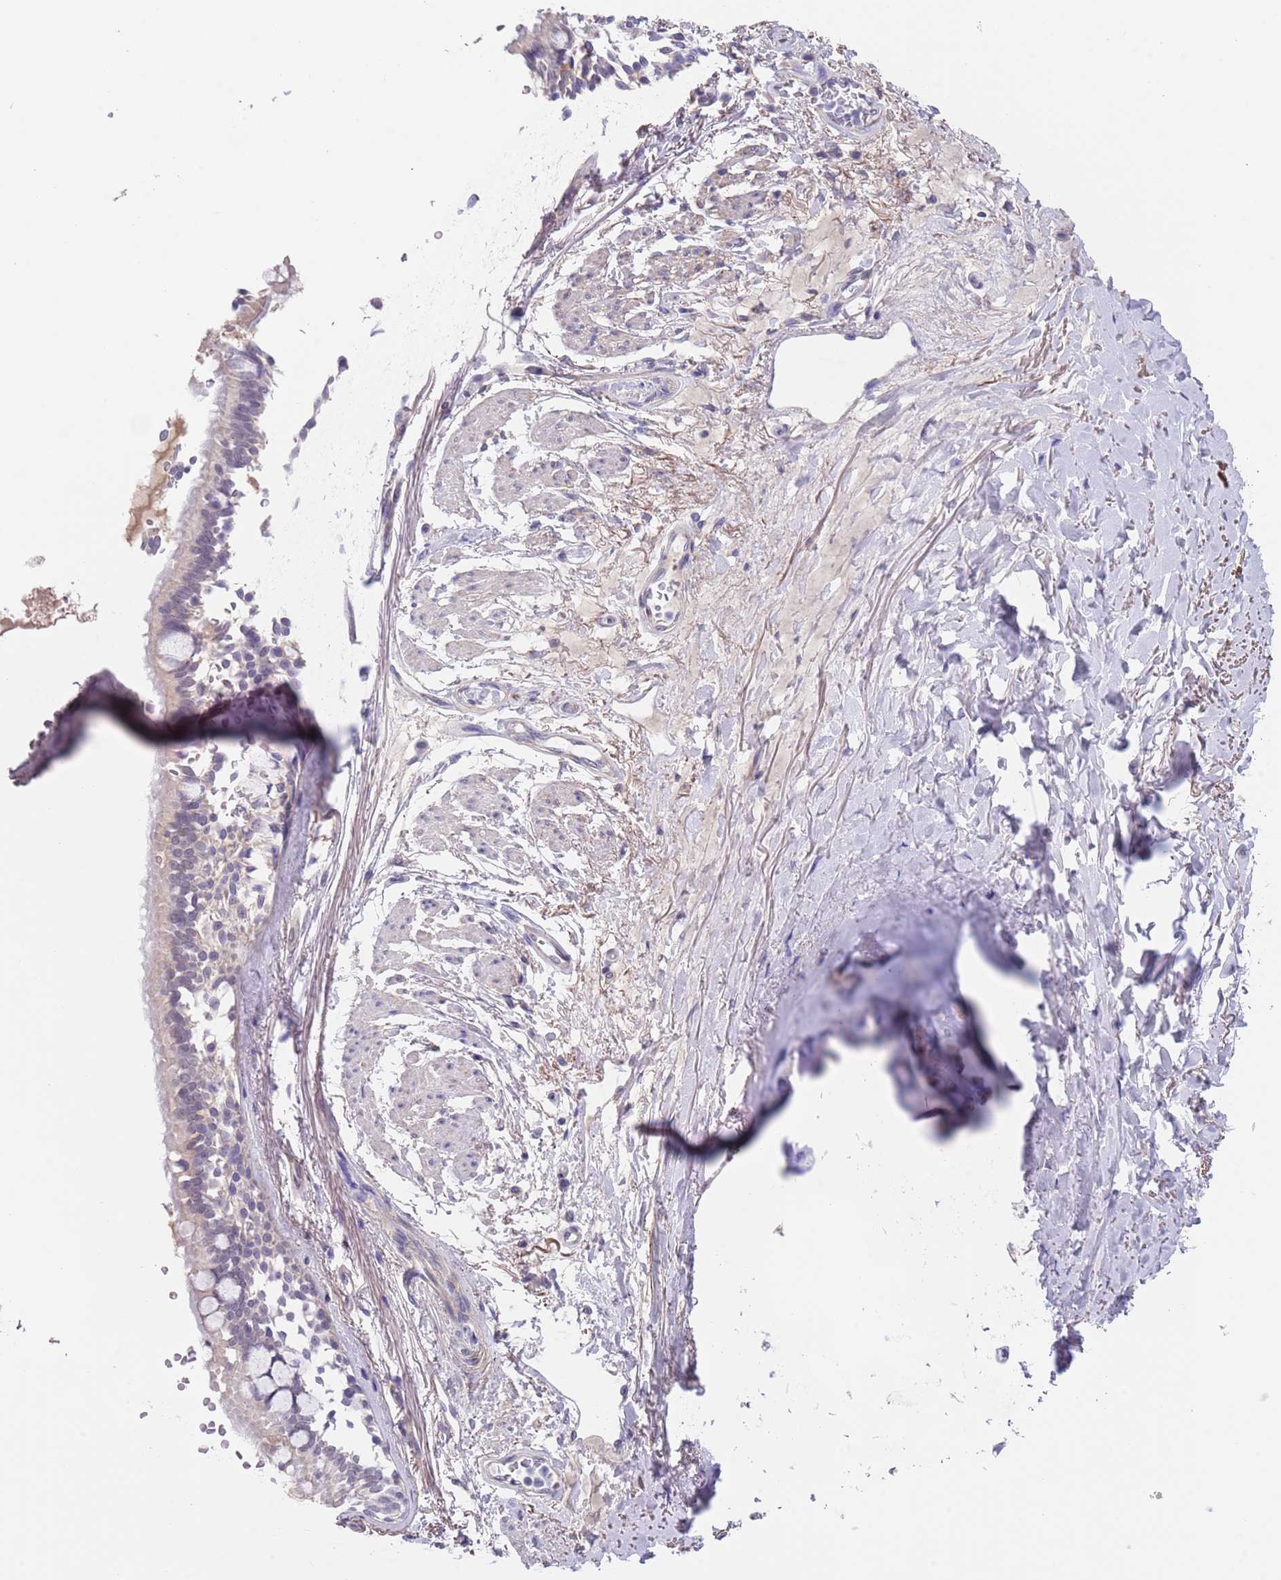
{"staining": {"intensity": "negative", "quantity": "none", "location": "none"}, "tissue": "bronchus", "cell_type": "Respiratory epithelial cells", "image_type": "normal", "snomed": [{"axis": "morphology", "description": "Normal tissue, NOS"}, {"axis": "topography", "description": "Bronchus"}], "caption": "High power microscopy histopathology image of an immunohistochemistry photomicrograph of unremarkable bronchus, revealing no significant staining in respiratory epithelial cells.", "gene": "RNF169", "patient": {"sex": "male", "age": 70}}